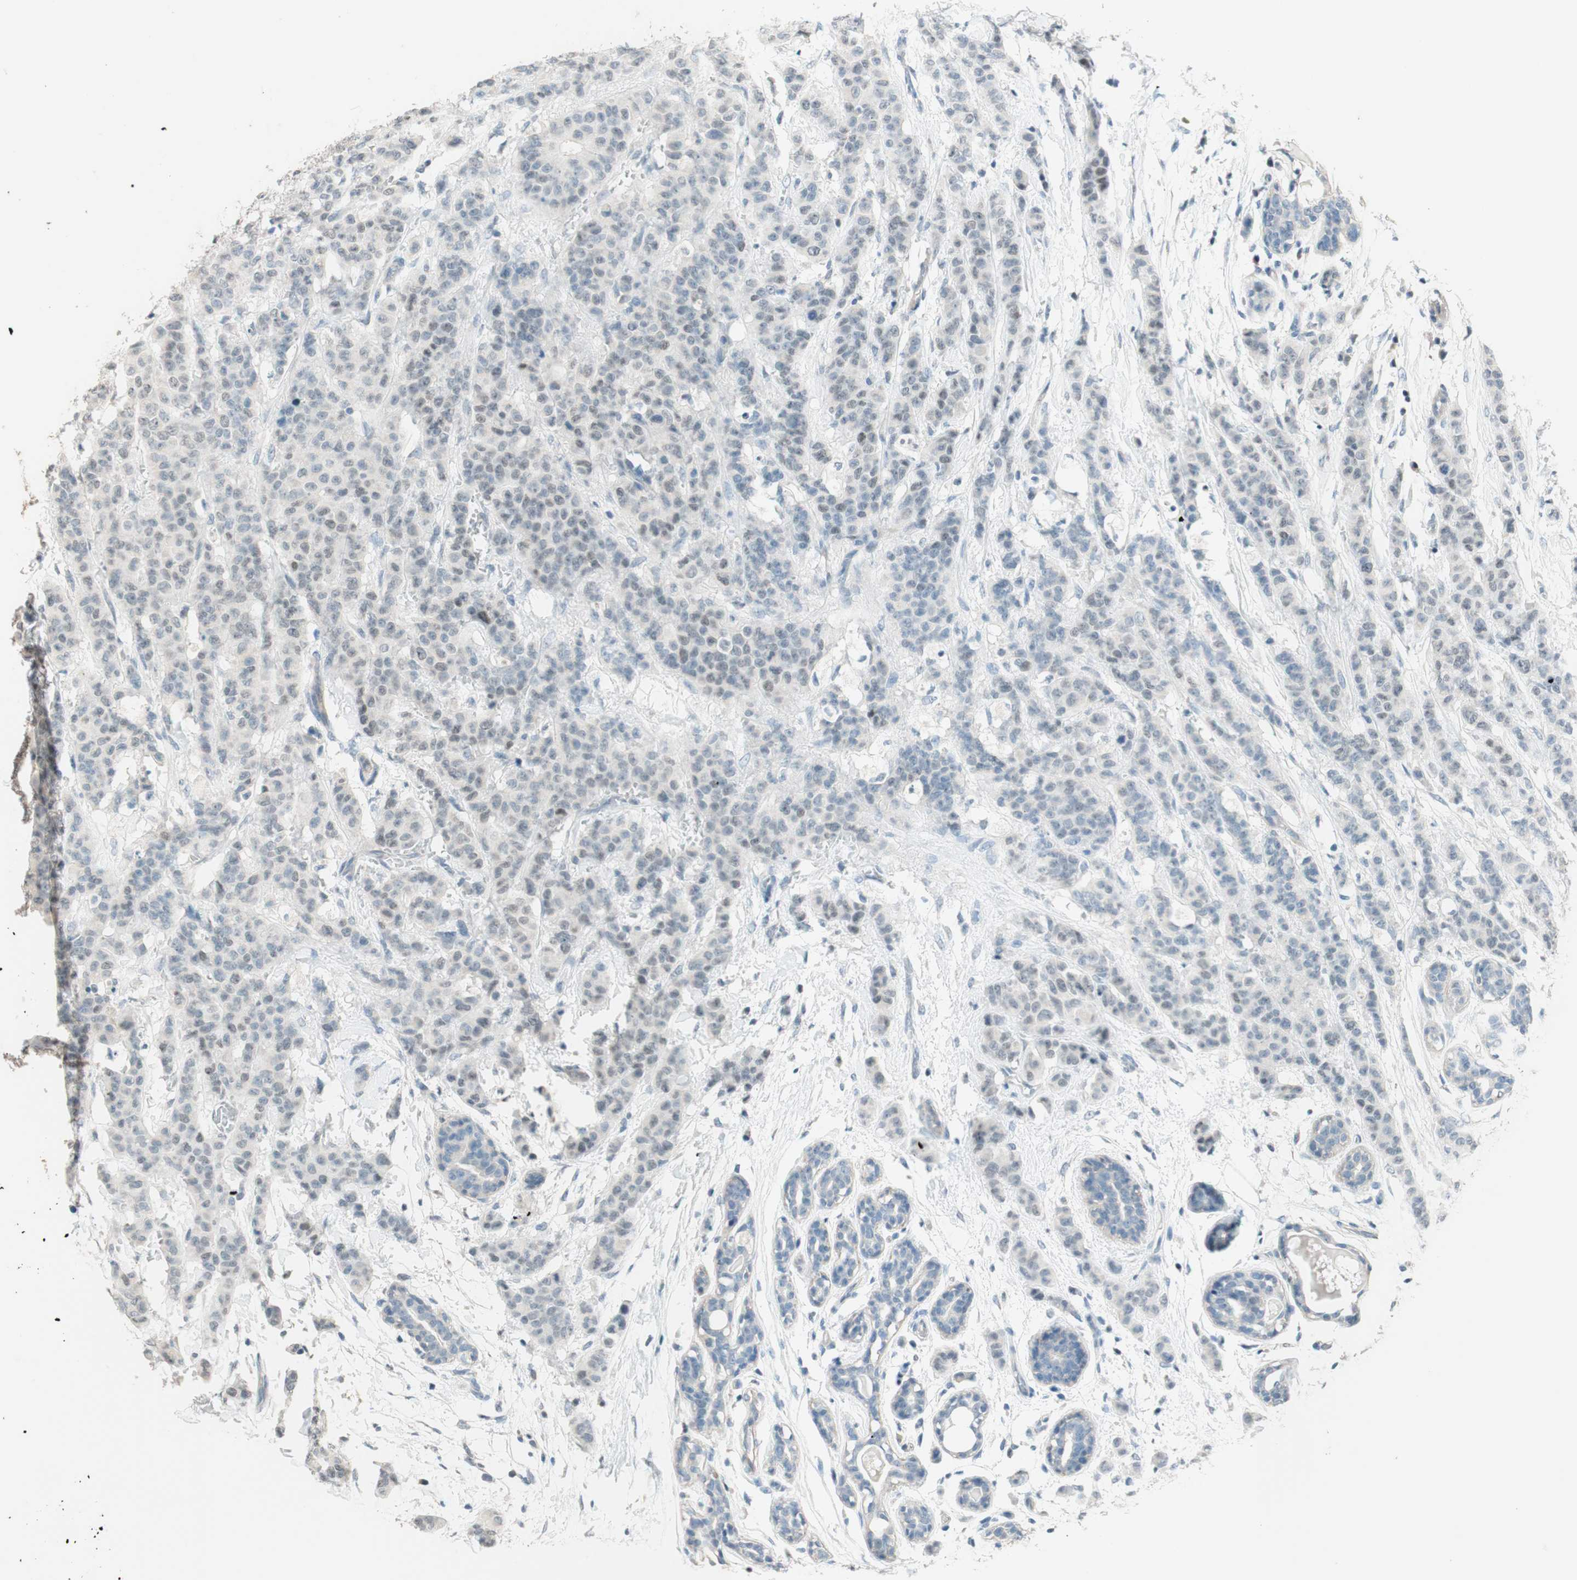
{"staining": {"intensity": "negative", "quantity": "none", "location": "none"}, "tissue": "breast cancer", "cell_type": "Tumor cells", "image_type": "cancer", "snomed": [{"axis": "morphology", "description": "Normal tissue, NOS"}, {"axis": "morphology", "description": "Duct carcinoma"}, {"axis": "topography", "description": "Breast"}], "caption": "IHC image of neoplastic tissue: infiltrating ductal carcinoma (breast) stained with DAB reveals no significant protein positivity in tumor cells.", "gene": "JPH1", "patient": {"sex": "female", "age": 40}}